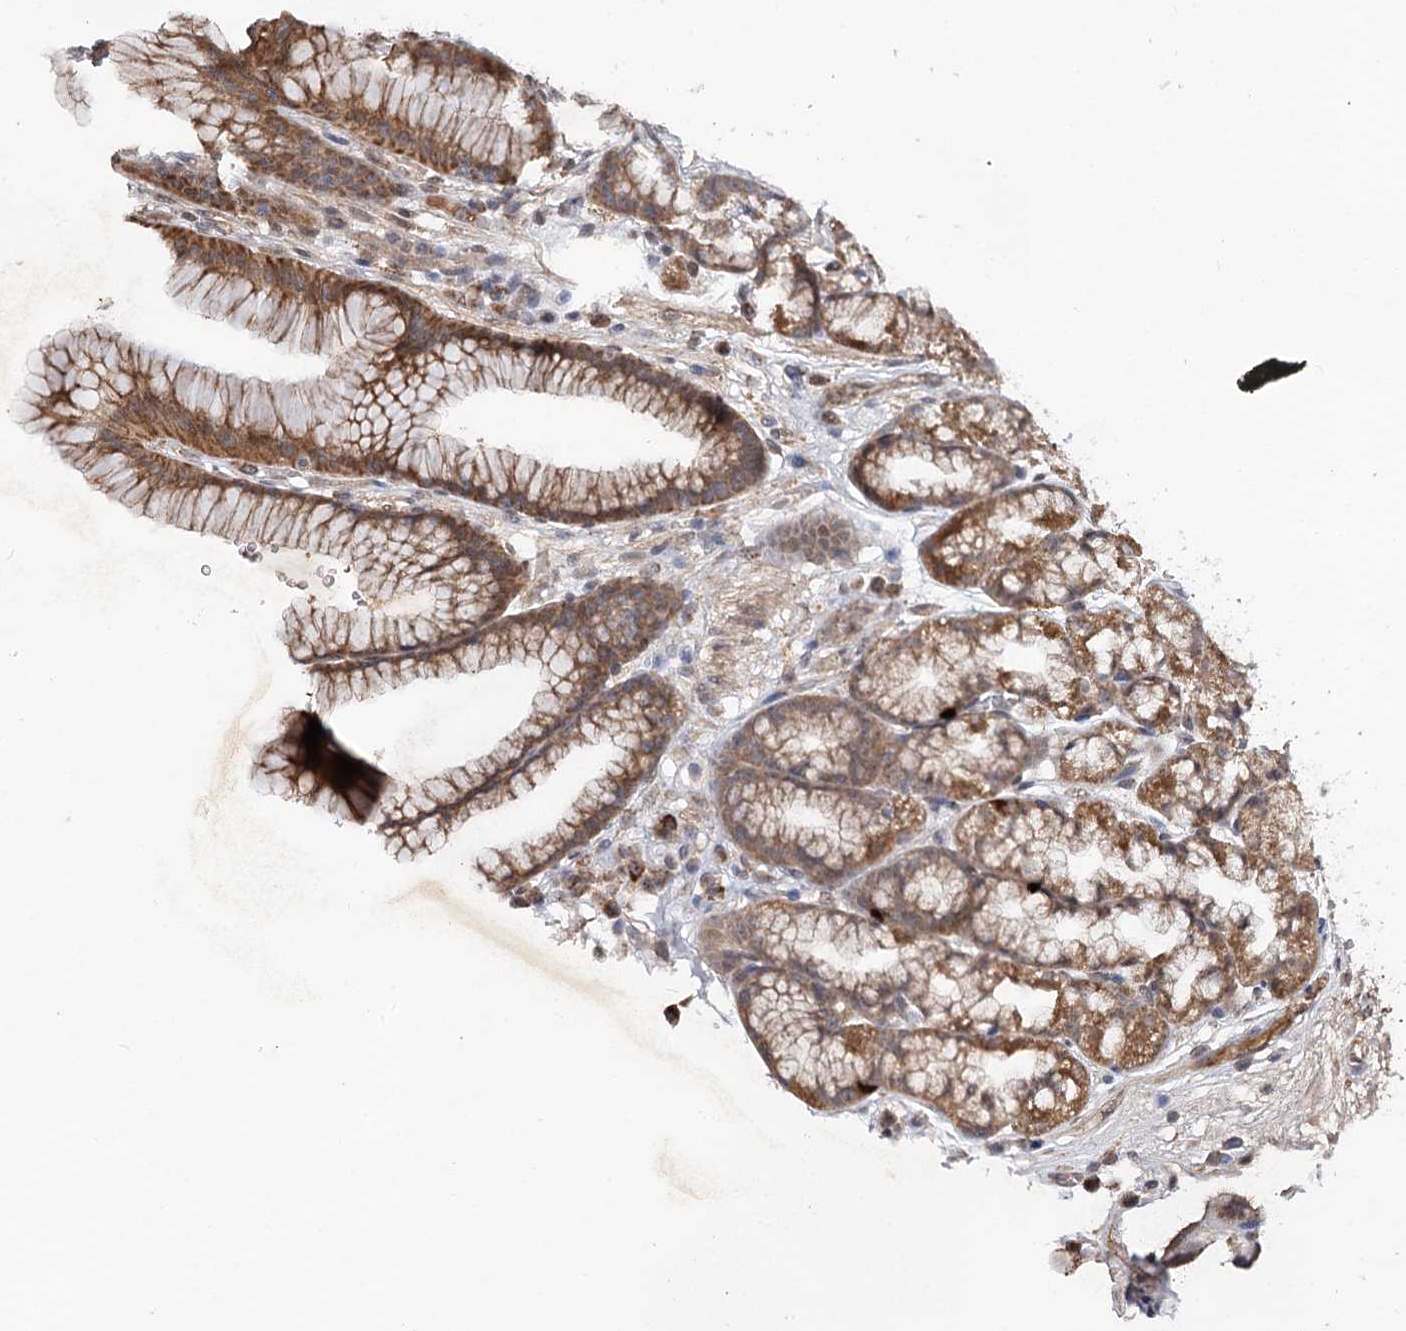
{"staining": {"intensity": "strong", "quantity": "25%-75%", "location": "cytoplasmic/membranous"}, "tissue": "stomach", "cell_type": "Glandular cells", "image_type": "normal", "snomed": [{"axis": "morphology", "description": "Normal tissue, NOS"}, {"axis": "morphology", "description": "Adenocarcinoma, NOS"}, {"axis": "topography", "description": "Stomach"}], "caption": "Strong cytoplasmic/membranous expression for a protein is seen in approximately 25%-75% of glandular cells of unremarkable stomach using IHC.", "gene": "MSANTD2", "patient": {"sex": "male", "age": 57}}